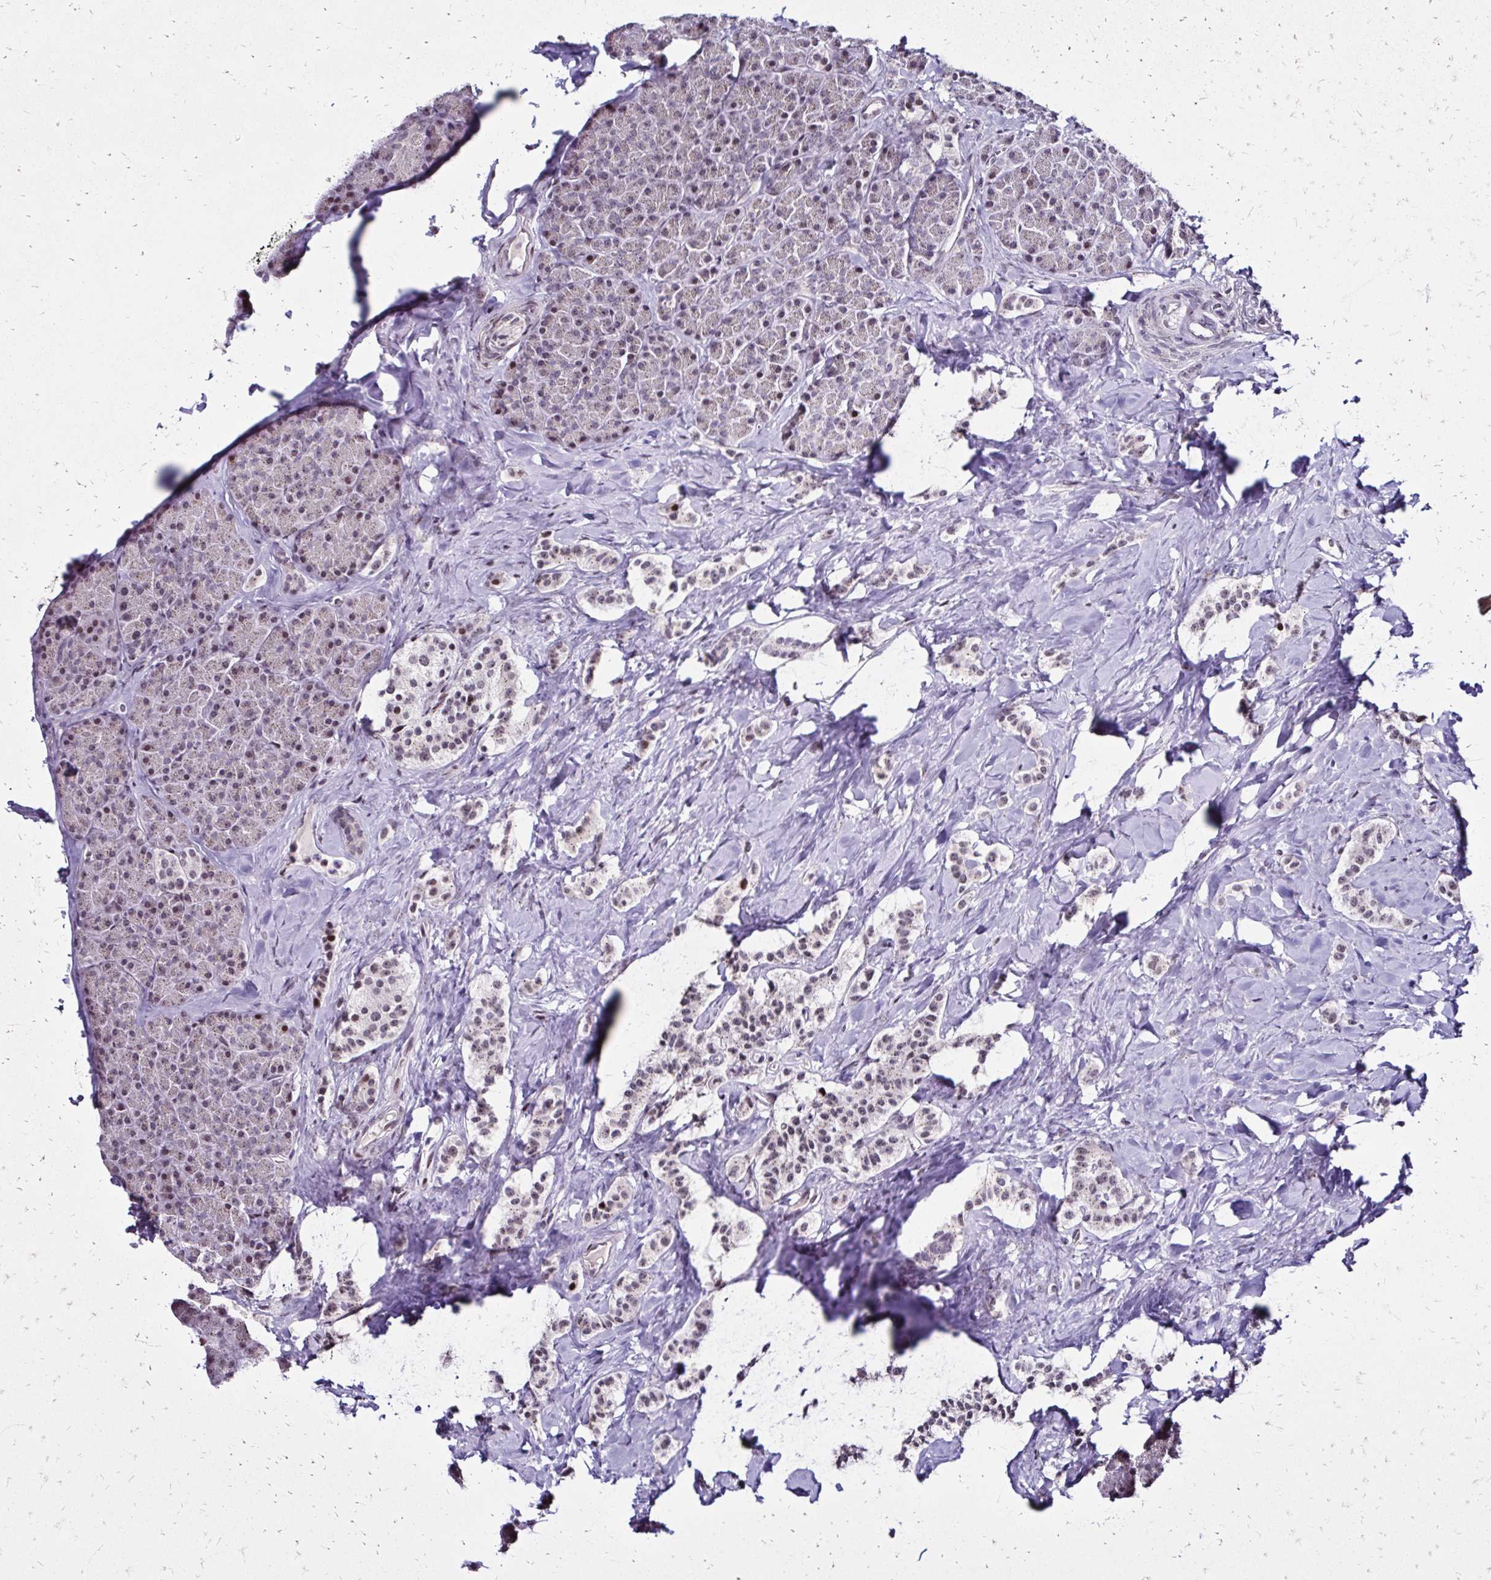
{"staining": {"intensity": "weak", "quantity": "25%-75%", "location": "nuclear"}, "tissue": "carcinoid", "cell_type": "Tumor cells", "image_type": "cancer", "snomed": [{"axis": "morphology", "description": "Normal tissue, NOS"}, {"axis": "morphology", "description": "Carcinoid, malignant, NOS"}, {"axis": "topography", "description": "Pancreas"}], "caption": "Tumor cells exhibit low levels of weak nuclear staining in about 25%-75% of cells in carcinoid.", "gene": "TOB1", "patient": {"sex": "male", "age": 36}}